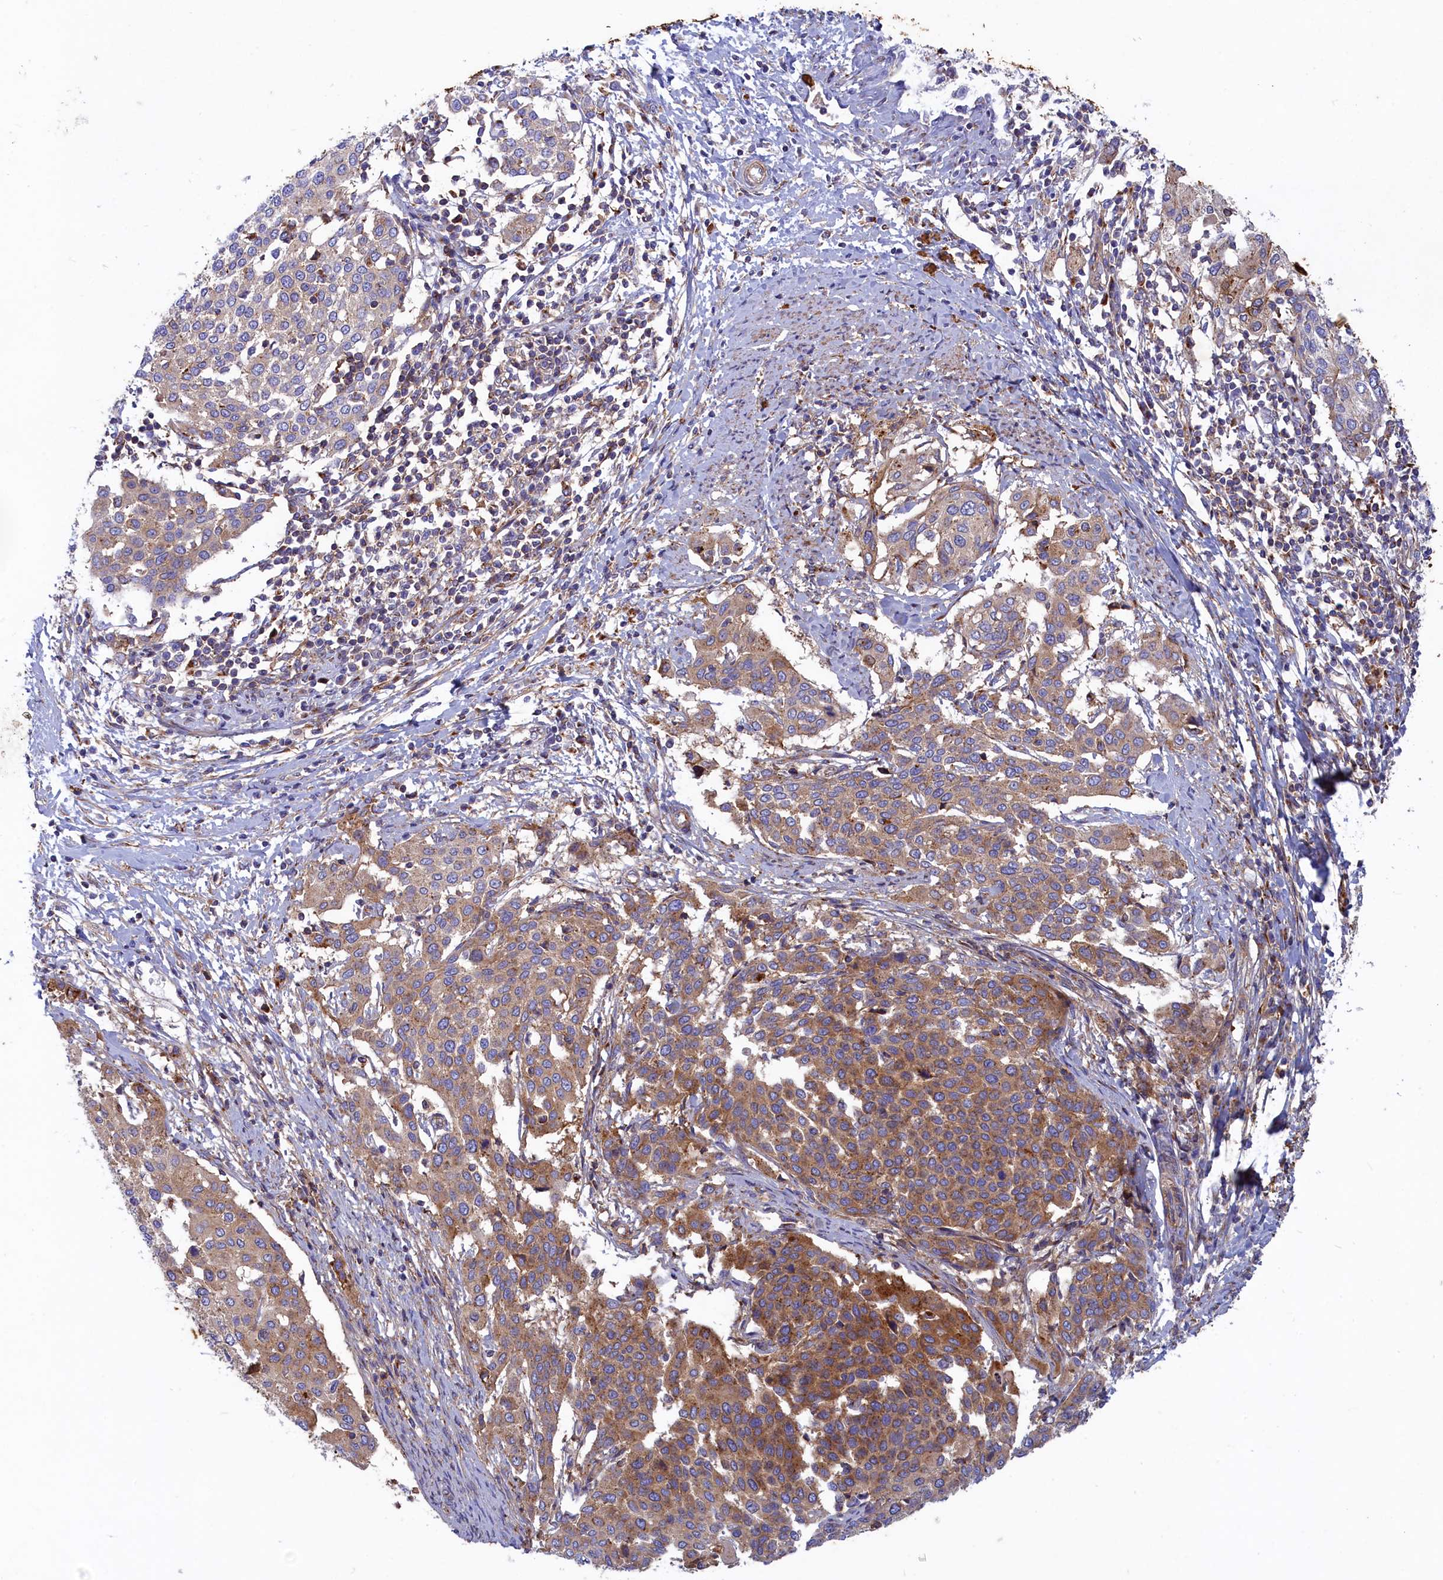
{"staining": {"intensity": "moderate", "quantity": ">75%", "location": "cytoplasmic/membranous"}, "tissue": "cervical cancer", "cell_type": "Tumor cells", "image_type": "cancer", "snomed": [{"axis": "morphology", "description": "Squamous cell carcinoma, NOS"}, {"axis": "topography", "description": "Cervix"}], "caption": "An immunohistochemistry (IHC) photomicrograph of neoplastic tissue is shown. Protein staining in brown shows moderate cytoplasmic/membranous positivity in cervical cancer (squamous cell carcinoma) within tumor cells.", "gene": "SCAMP4", "patient": {"sex": "female", "age": 44}}